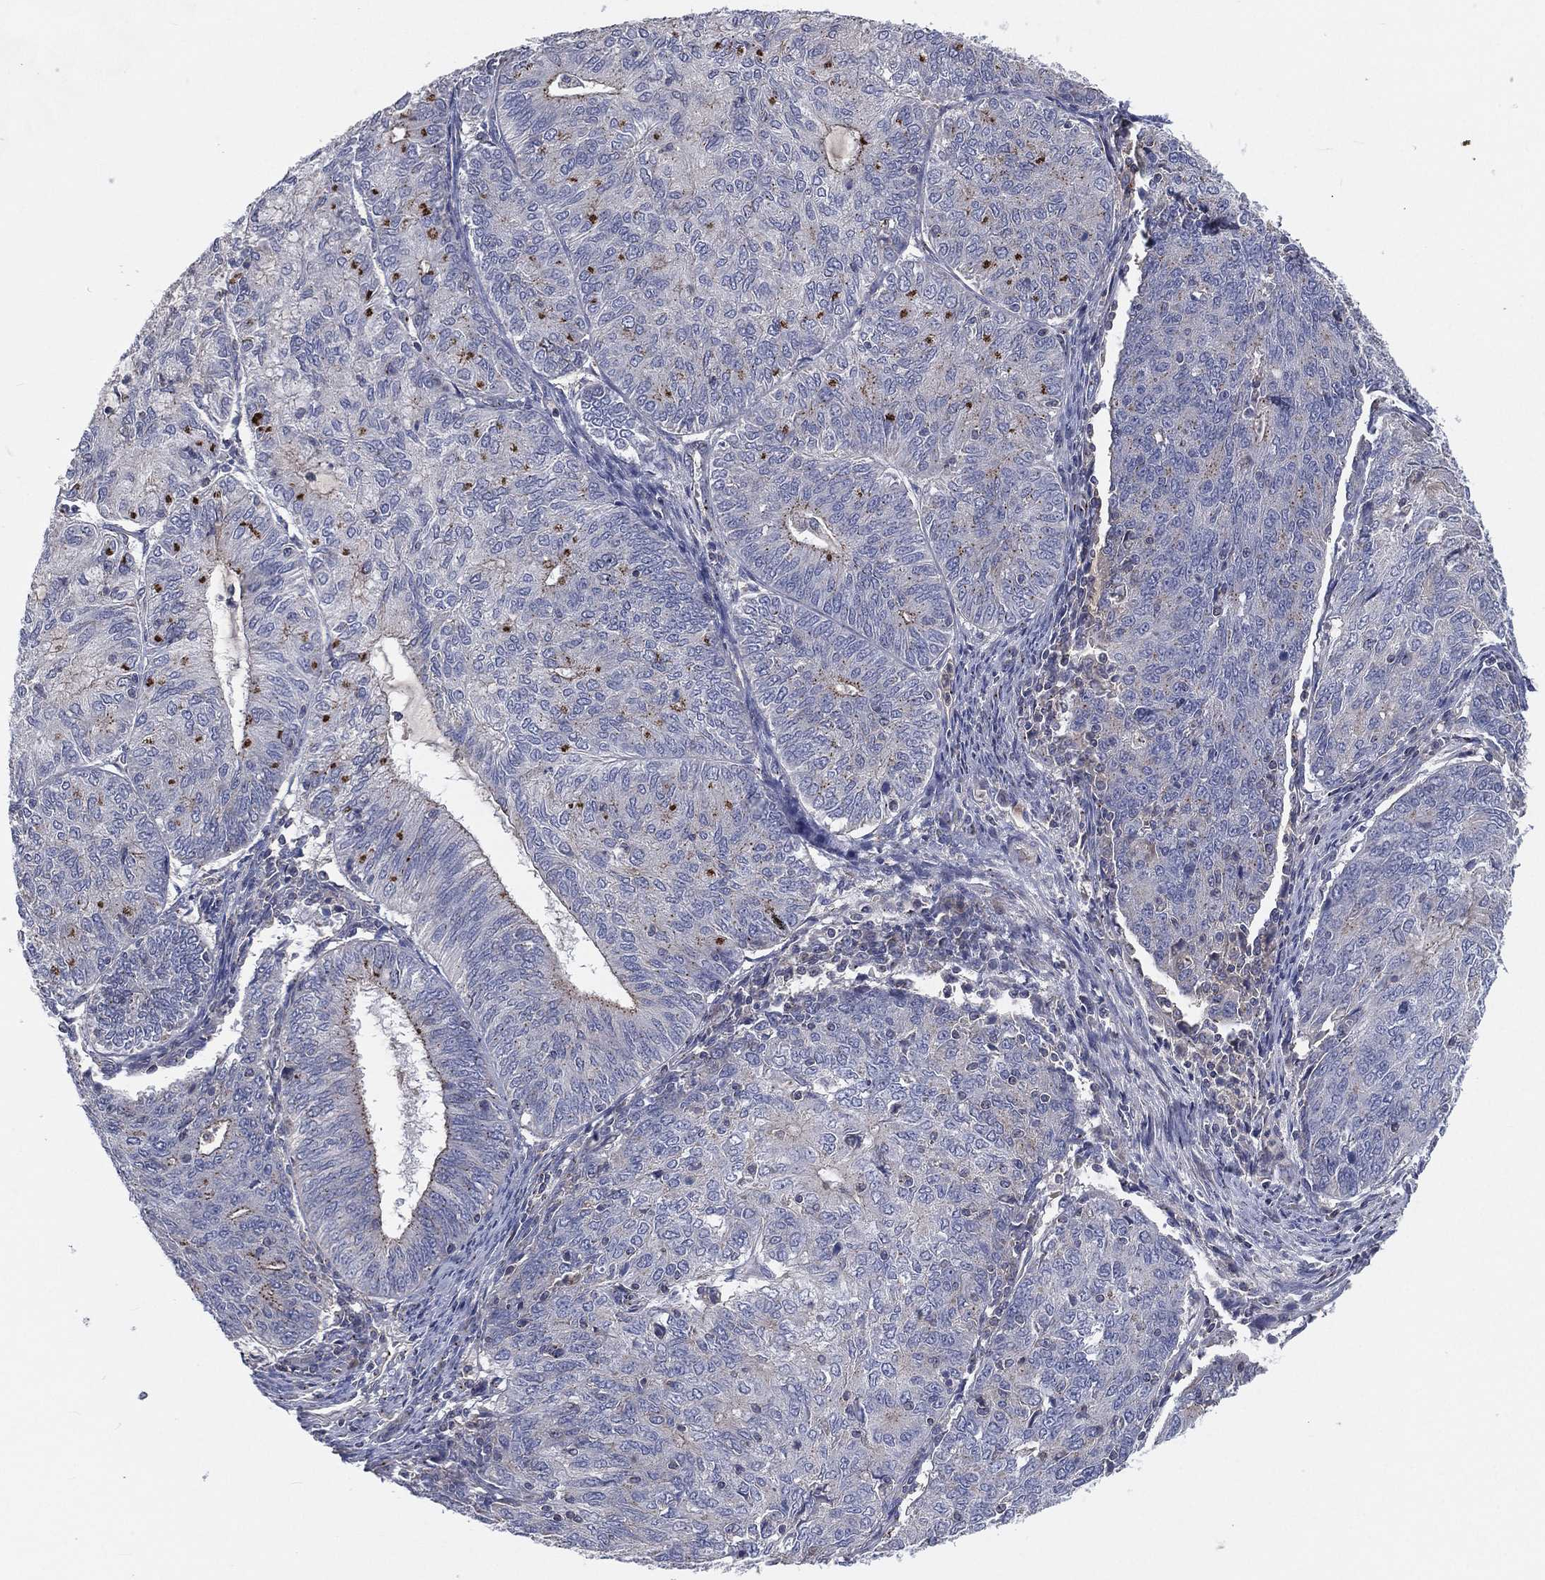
{"staining": {"intensity": "strong", "quantity": "<25%", "location": "cytoplasmic/membranous"}, "tissue": "endometrial cancer", "cell_type": "Tumor cells", "image_type": "cancer", "snomed": [{"axis": "morphology", "description": "Adenocarcinoma, NOS"}, {"axis": "topography", "description": "Endometrium"}], "caption": "IHC photomicrograph of neoplastic tissue: endometrial adenocarcinoma stained using immunohistochemistry demonstrates medium levels of strong protein expression localized specifically in the cytoplasmic/membranous of tumor cells, appearing as a cytoplasmic/membranous brown color.", "gene": "CROCC", "patient": {"sex": "female", "age": 82}}